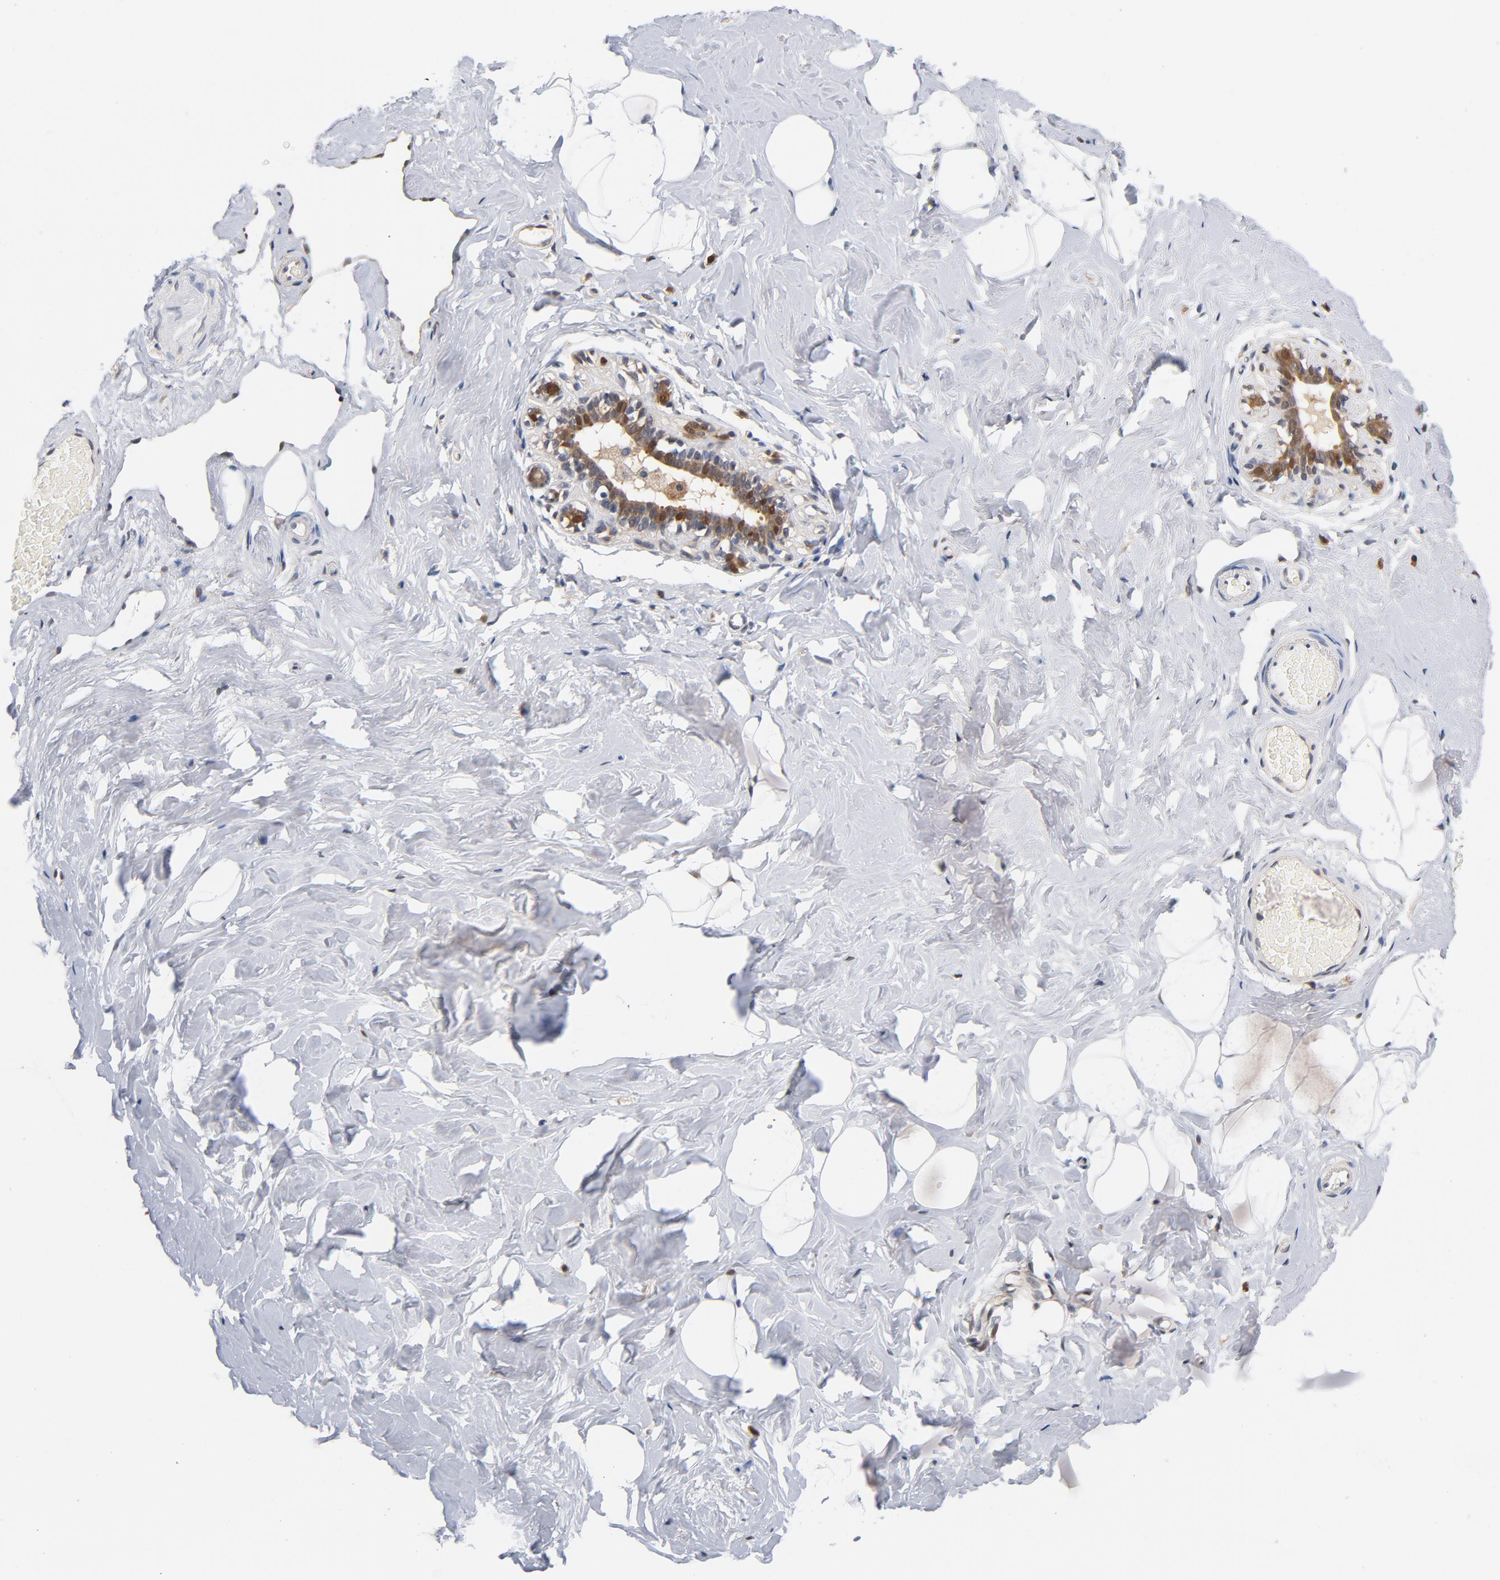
{"staining": {"intensity": "negative", "quantity": "none", "location": "none"}, "tissue": "breast", "cell_type": "Adipocytes", "image_type": "normal", "snomed": [{"axis": "morphology", "description": "Normal tissue, NOS"}, {"axis": "topography", "description": "Breast"}, {"axis": "topography", "description": "Soft tissue"}], "caption": "A micrograph of breast stained for a protein shows no brown staining in adipocytes. (Brightfield microscopy of DAB (3,3'-diaminobenzidine) IHC at high magnification).", "gene": "MIF", "patient": {"sex": "female", "age": 75}}